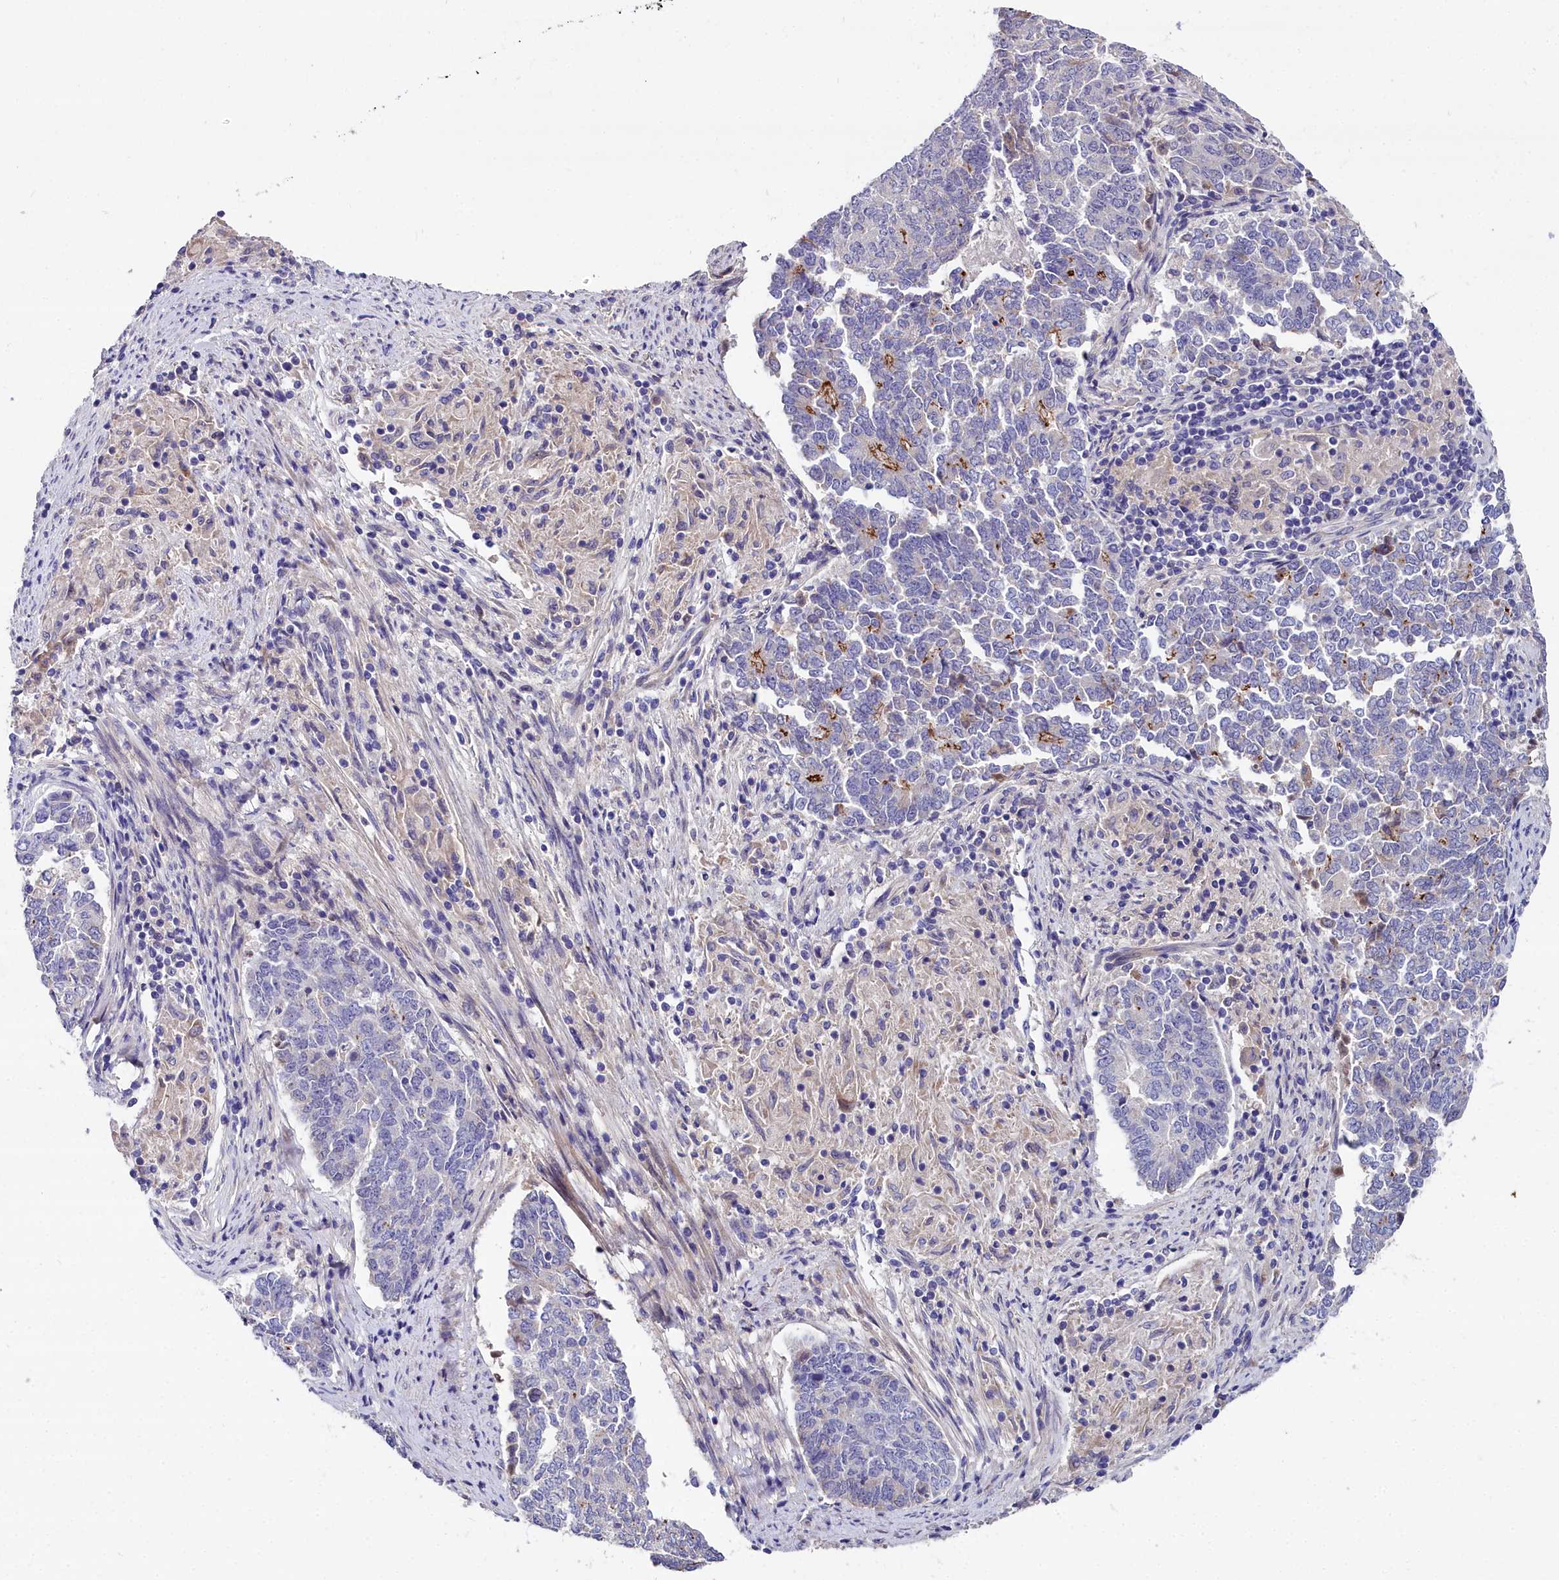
{"staining": {"intensity": "moderate", "quantity": "<25%", "location": "cytoplasmic/membranous"}, "tissue": "endometrial cancer", "cell_type": "Tumor cells", "image_type": "cancer", "snomed": [{"axis": "morphology", "description": "Adenocarcinoma, NOS"}, {"axis": "topography", "description": "Endometrium"}], "caption": "Immunohistochemical staining of human endometrial cancer (adenocarcinoma) exhibits moderate cytoplasmic/membranous protein expression in about <25% of tumor cells.", "gene": "NT5M", "patient": {"sex": "female", "age": 80}}